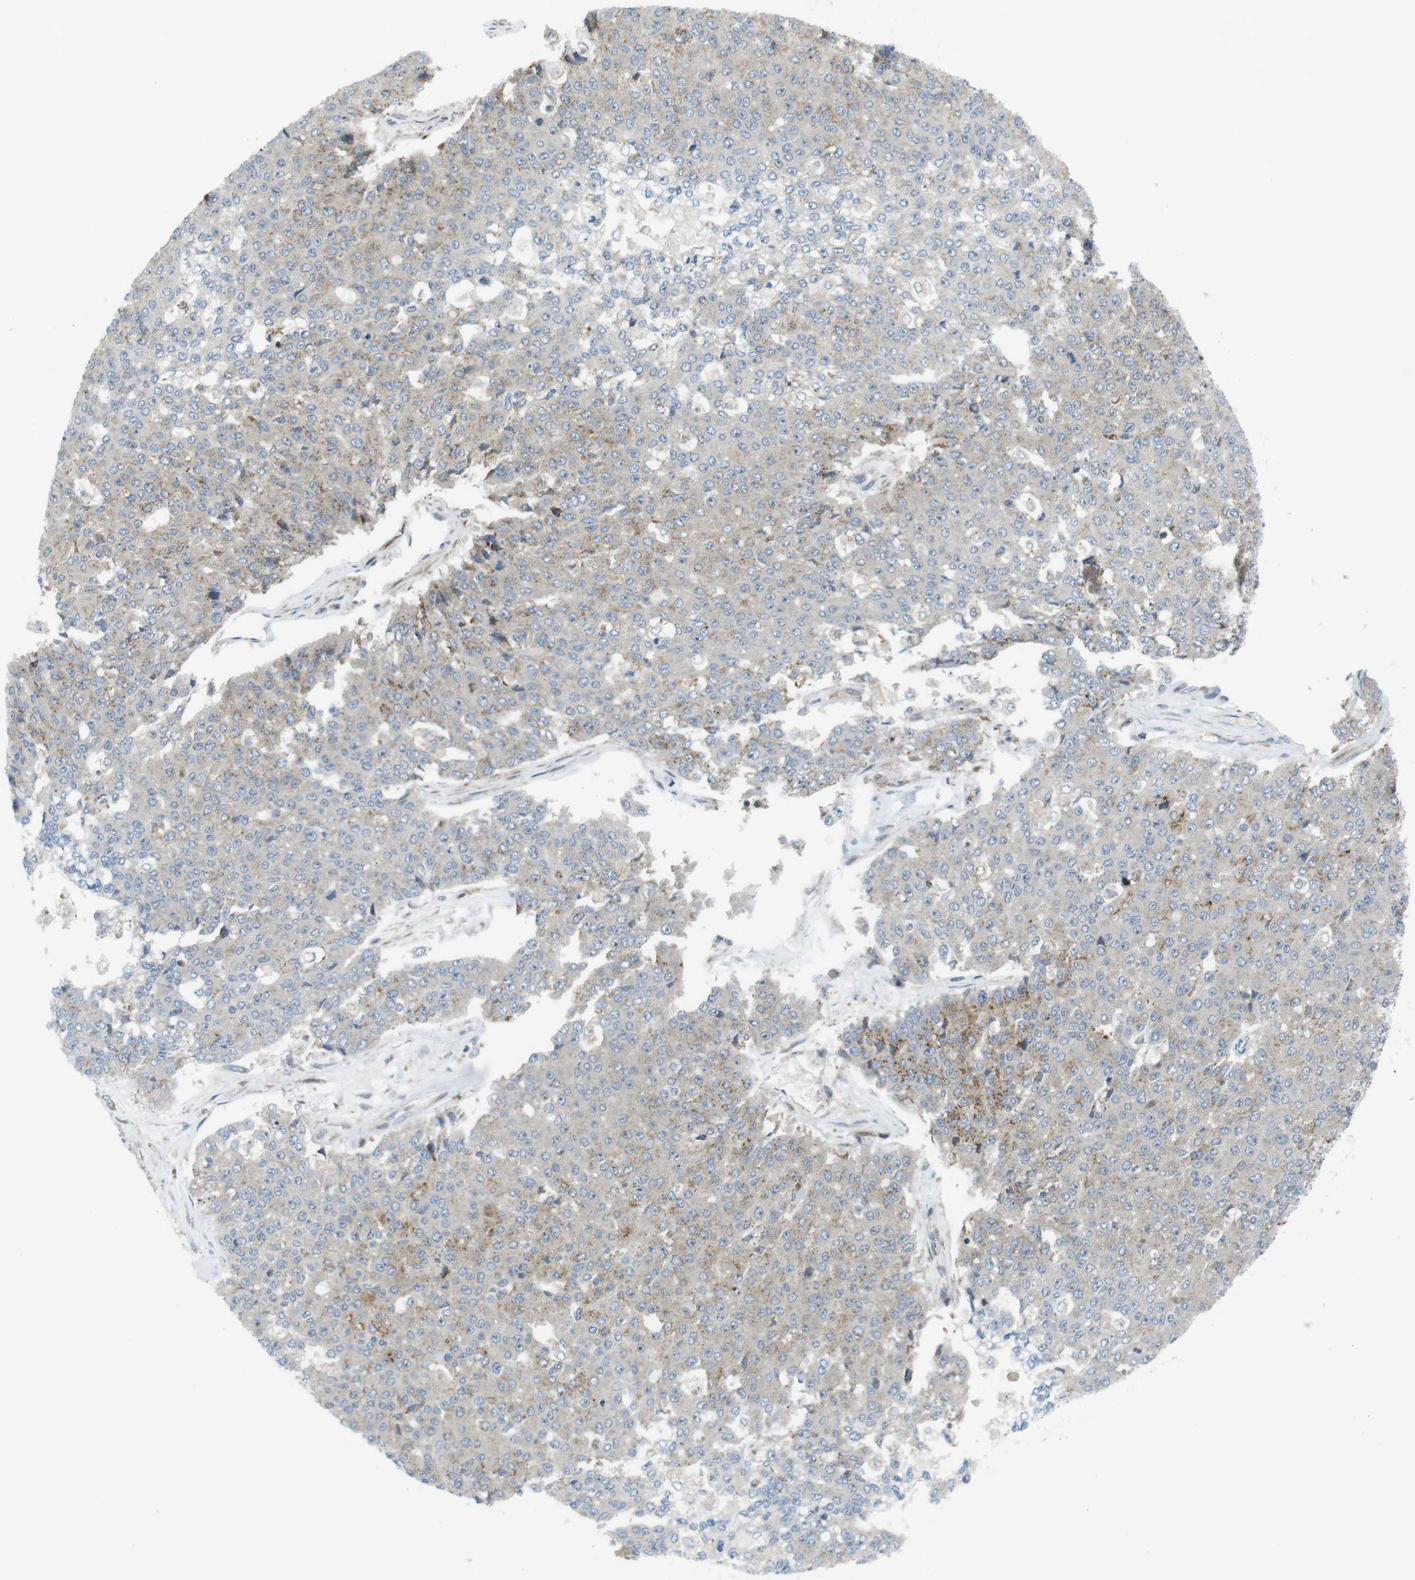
{"staining": {"intensity": "weak", "quantity": "<25%", "location": "cytoplasmic/membranous"}, "tissue": "pancreatic cancer", "cell_type": "Tumor cells", "image_type": "cancer", "snomed": [{"axis": "morphology", "description": "Adenocarcinoma, NOS"}, {"axis": "topography", "description": "Pancreas"}], "caption": "Tumor cells are negative for brown protein staining in pancreatic cancer.", "gene": "CUL7", "patient": {"sex": "male", "age": 50}}